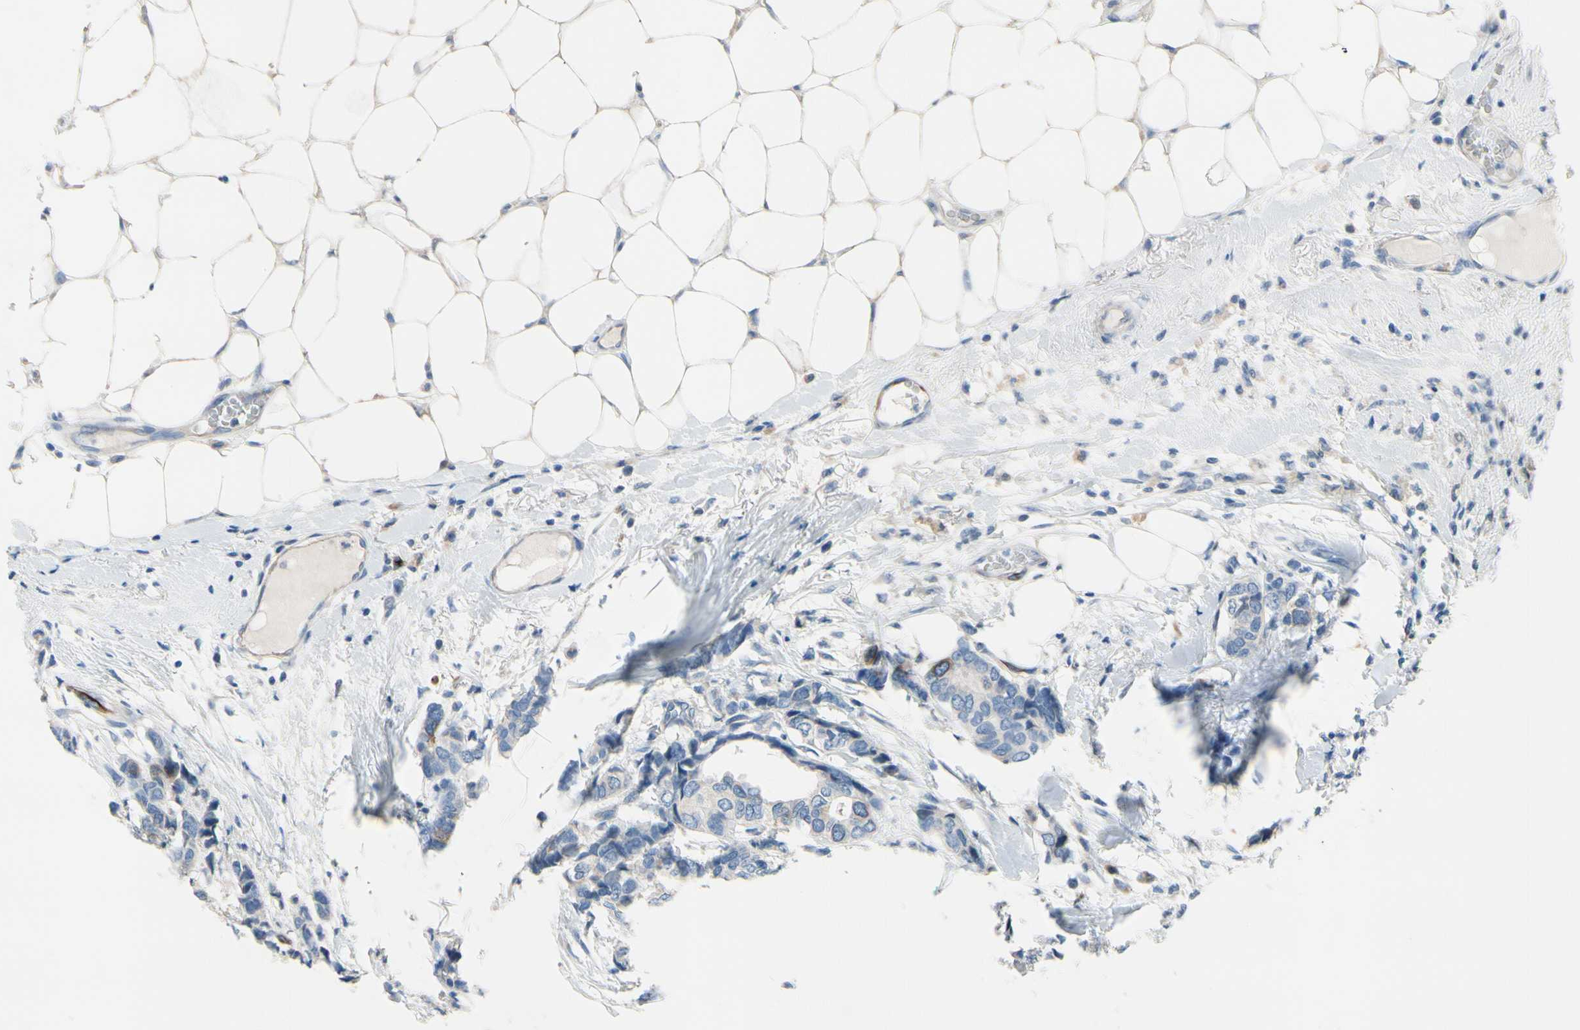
{"staining": {"intensity": "negative", "quantity": "none", "location": "none"}, "tissue": "breast cancer", "cell_type": "Tumor cells", "image_type": "cancer", "snomed": [{"axis": "morphology", "description": "Duct carcinoma"}, {"axis": "topography", "description": "Breast"}], "caption": "IHC micrograph of neoplastic tissue: human breast infiltrating ductal carcinoma stained with DAB (3,3'-diaminobenzidine) reveals no significant protein expression in tumor cells.", "gene": "CKAP2", "patient": {"sex": "female", "age": 87}}